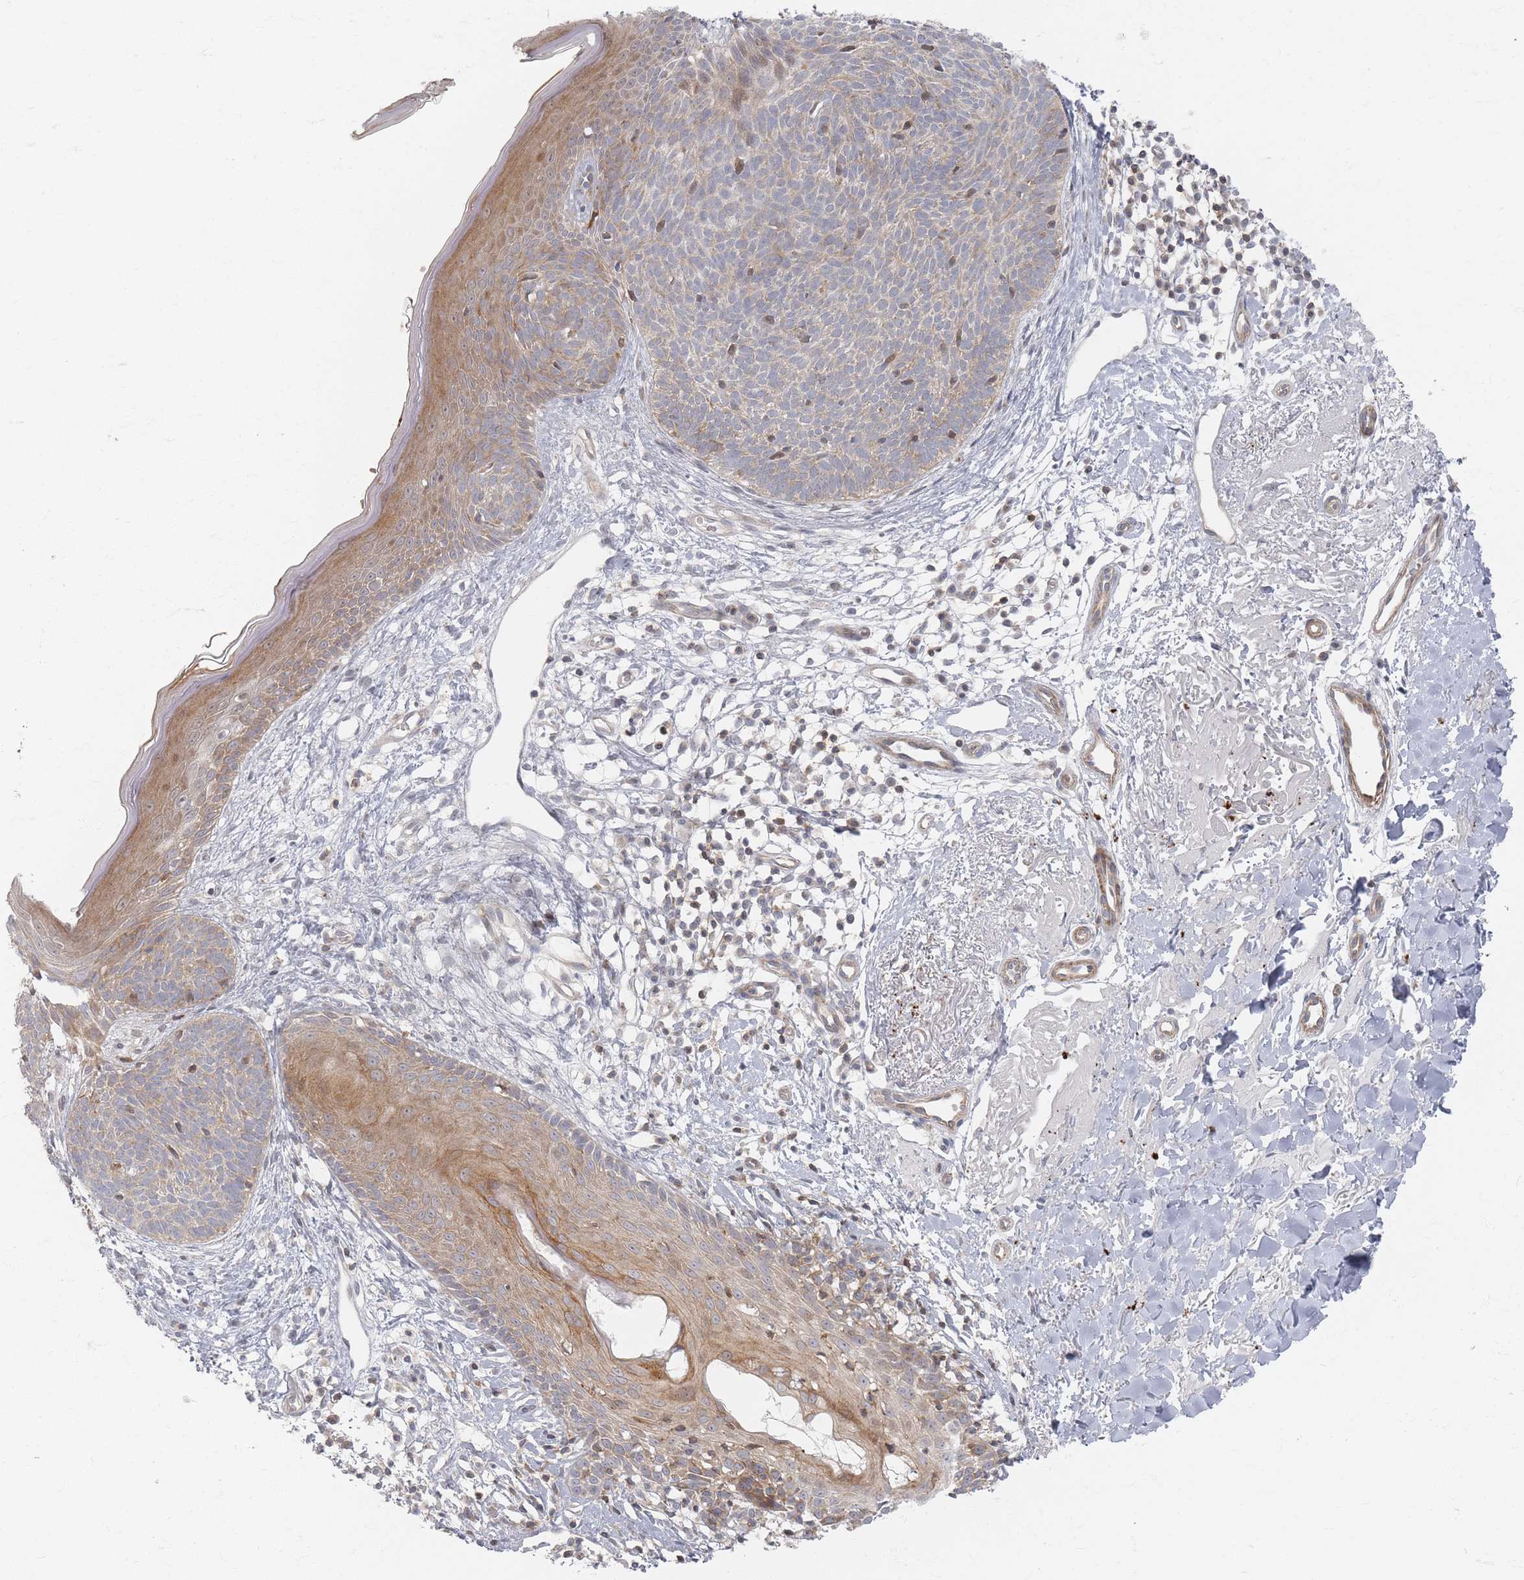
{"staining": {"intensity": "weak", "quantity": "<25%", "location": "cytoplasmic/membranous"}, "tissue": "skin cancer", "cell_type": "Tumor cells", "image_type": "cancer", "snomed": [{"axis": "morphology", "description": "Basal cell carcinoma"}, {"axis": "topography", "description": "Skin"}], "caption": "A micrograph of skin cancer (basal cell carcinoma) stained for a protein exhibits no brown staining in tumor cells.", "gene": "ZNF852", "patient": {"sex": "male", "age": 84}}